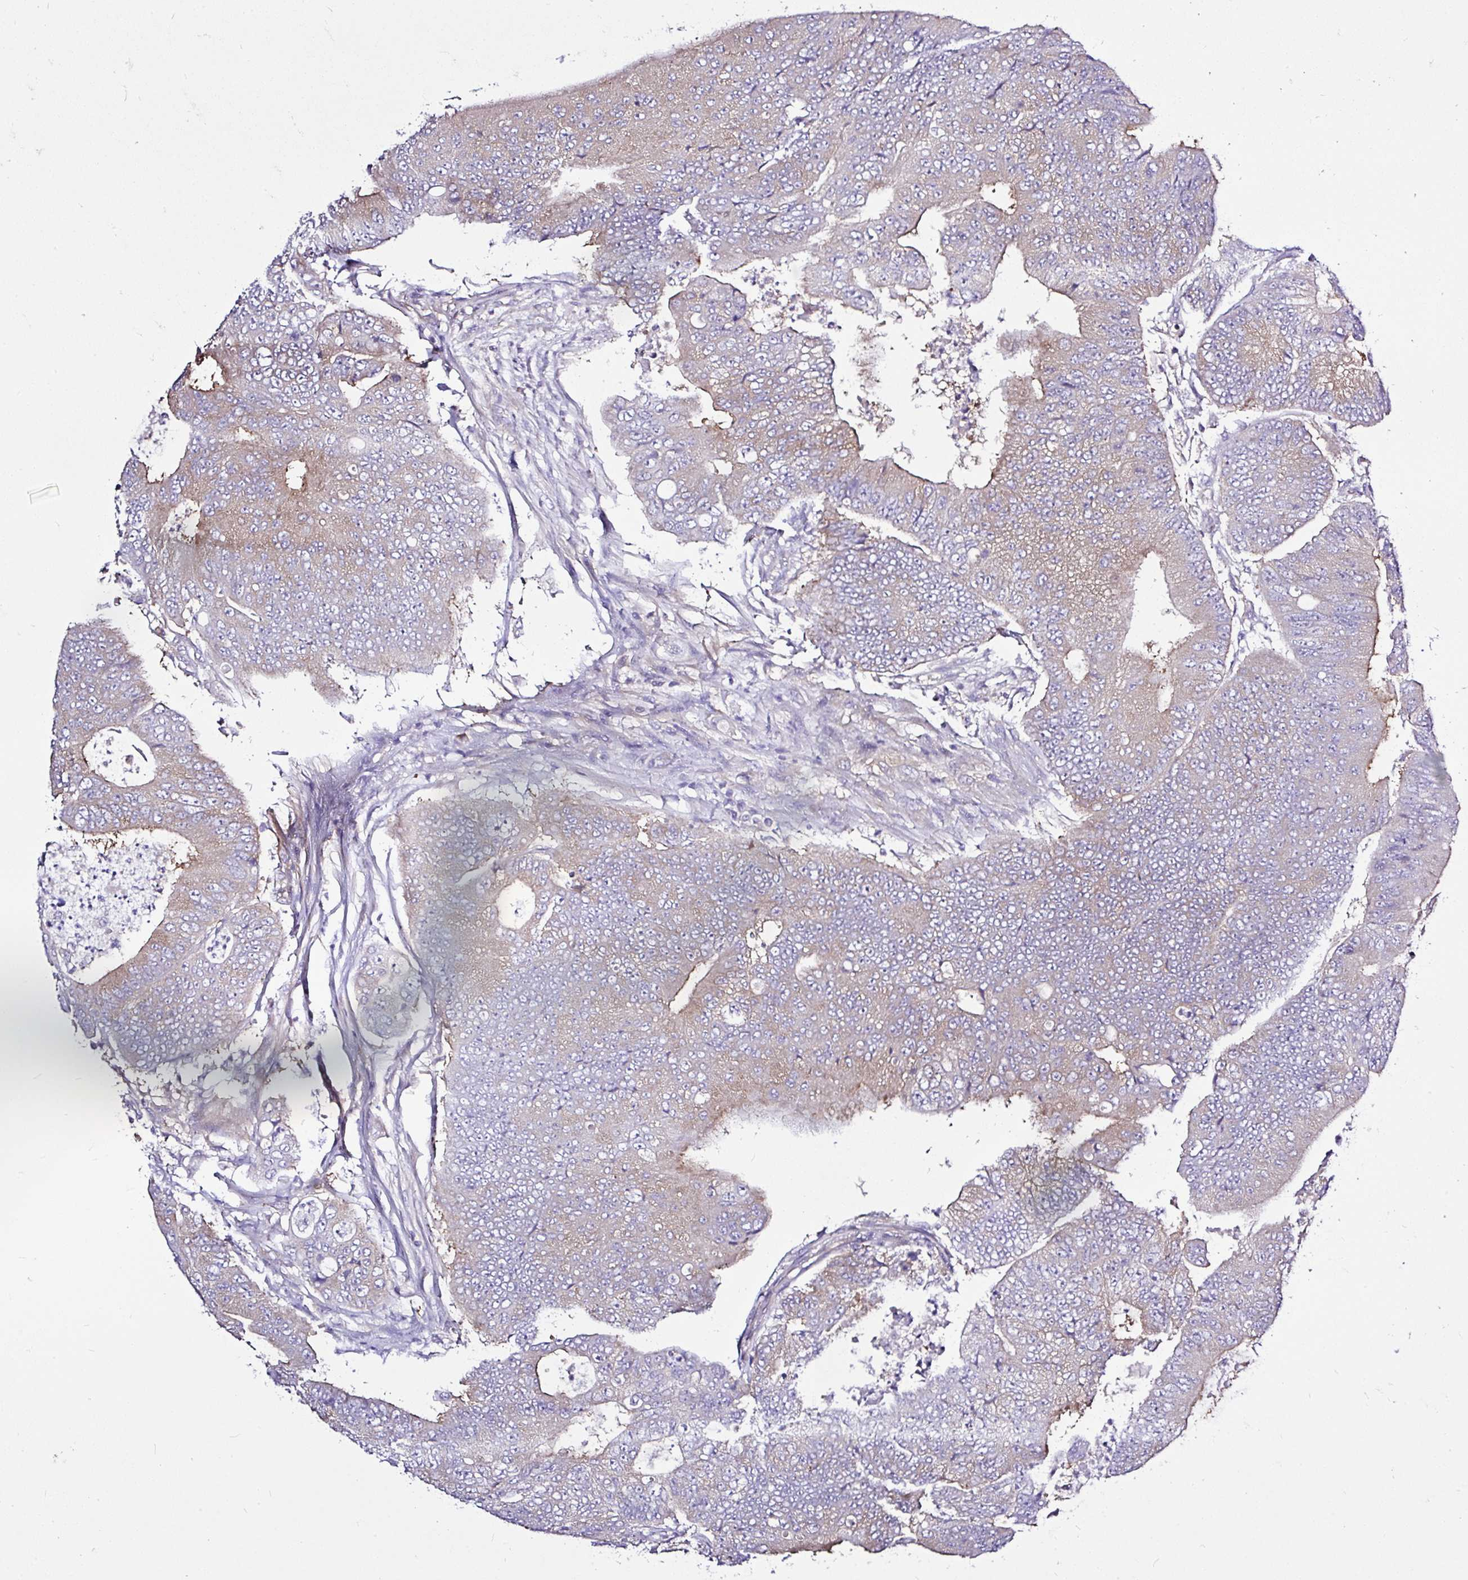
{"staining": {"intensity": "weak", "quantity": "25%-75%", "location": "cytoplasmic/membranous"}, "tissue": "colorectal cancer", "cell_type": "Tumor cells", "image_type": "cancer", "snomed": [{"axis": "morphology", "description": "Adenocarcinoma, NOS"}, {"axis": "topography", "description": "Colon"}], "caption": "The immunohistochemical stain labels weak cytoplasmic/membranous expression in tumor cells of colorectal cancer (adenocarcinoma) tissue.", "gene": "LARS1", "patient": {"sex": "female", "age": 48}}